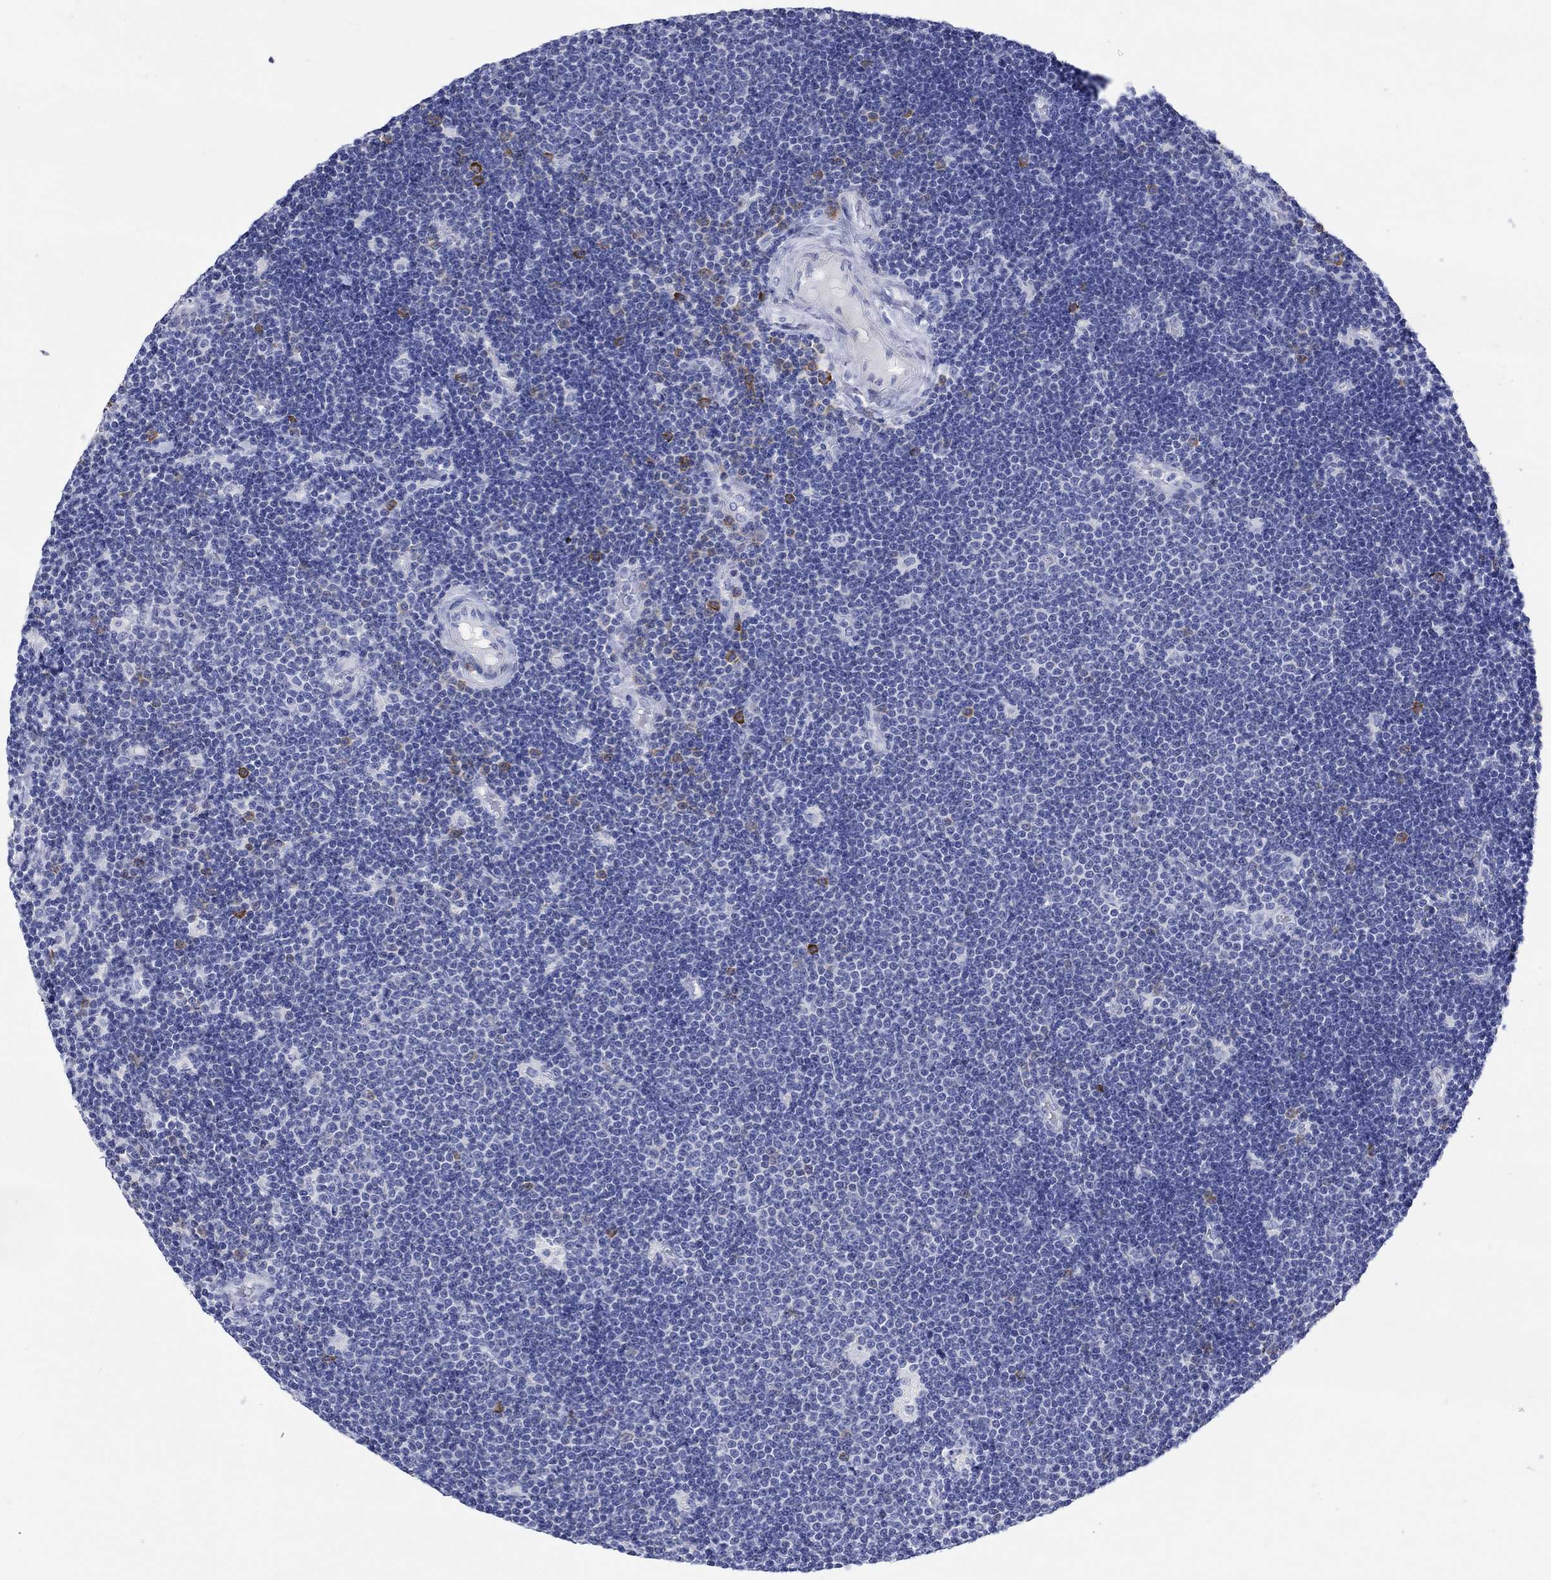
{"staining": {"intensity": "negative", "quantity": "none", "location": "none"}, "tissue": "lymphoma", "cell_type": "Tumor cells", "image_type": "cancer", "snomed": [{"axis": "morphology", "description": "Malignant lymphoma, non-Hodgkin's type, Low grade"}, {"axis": "topography", "description": "Brain"}], "caption": "IHC micrograph of neoplastic tissue: lymphoma stained with DAB displays no significant protein staining in tumor cells.", "gene": "P2RY6", "patient": {"sex": "female", "age": 66}}